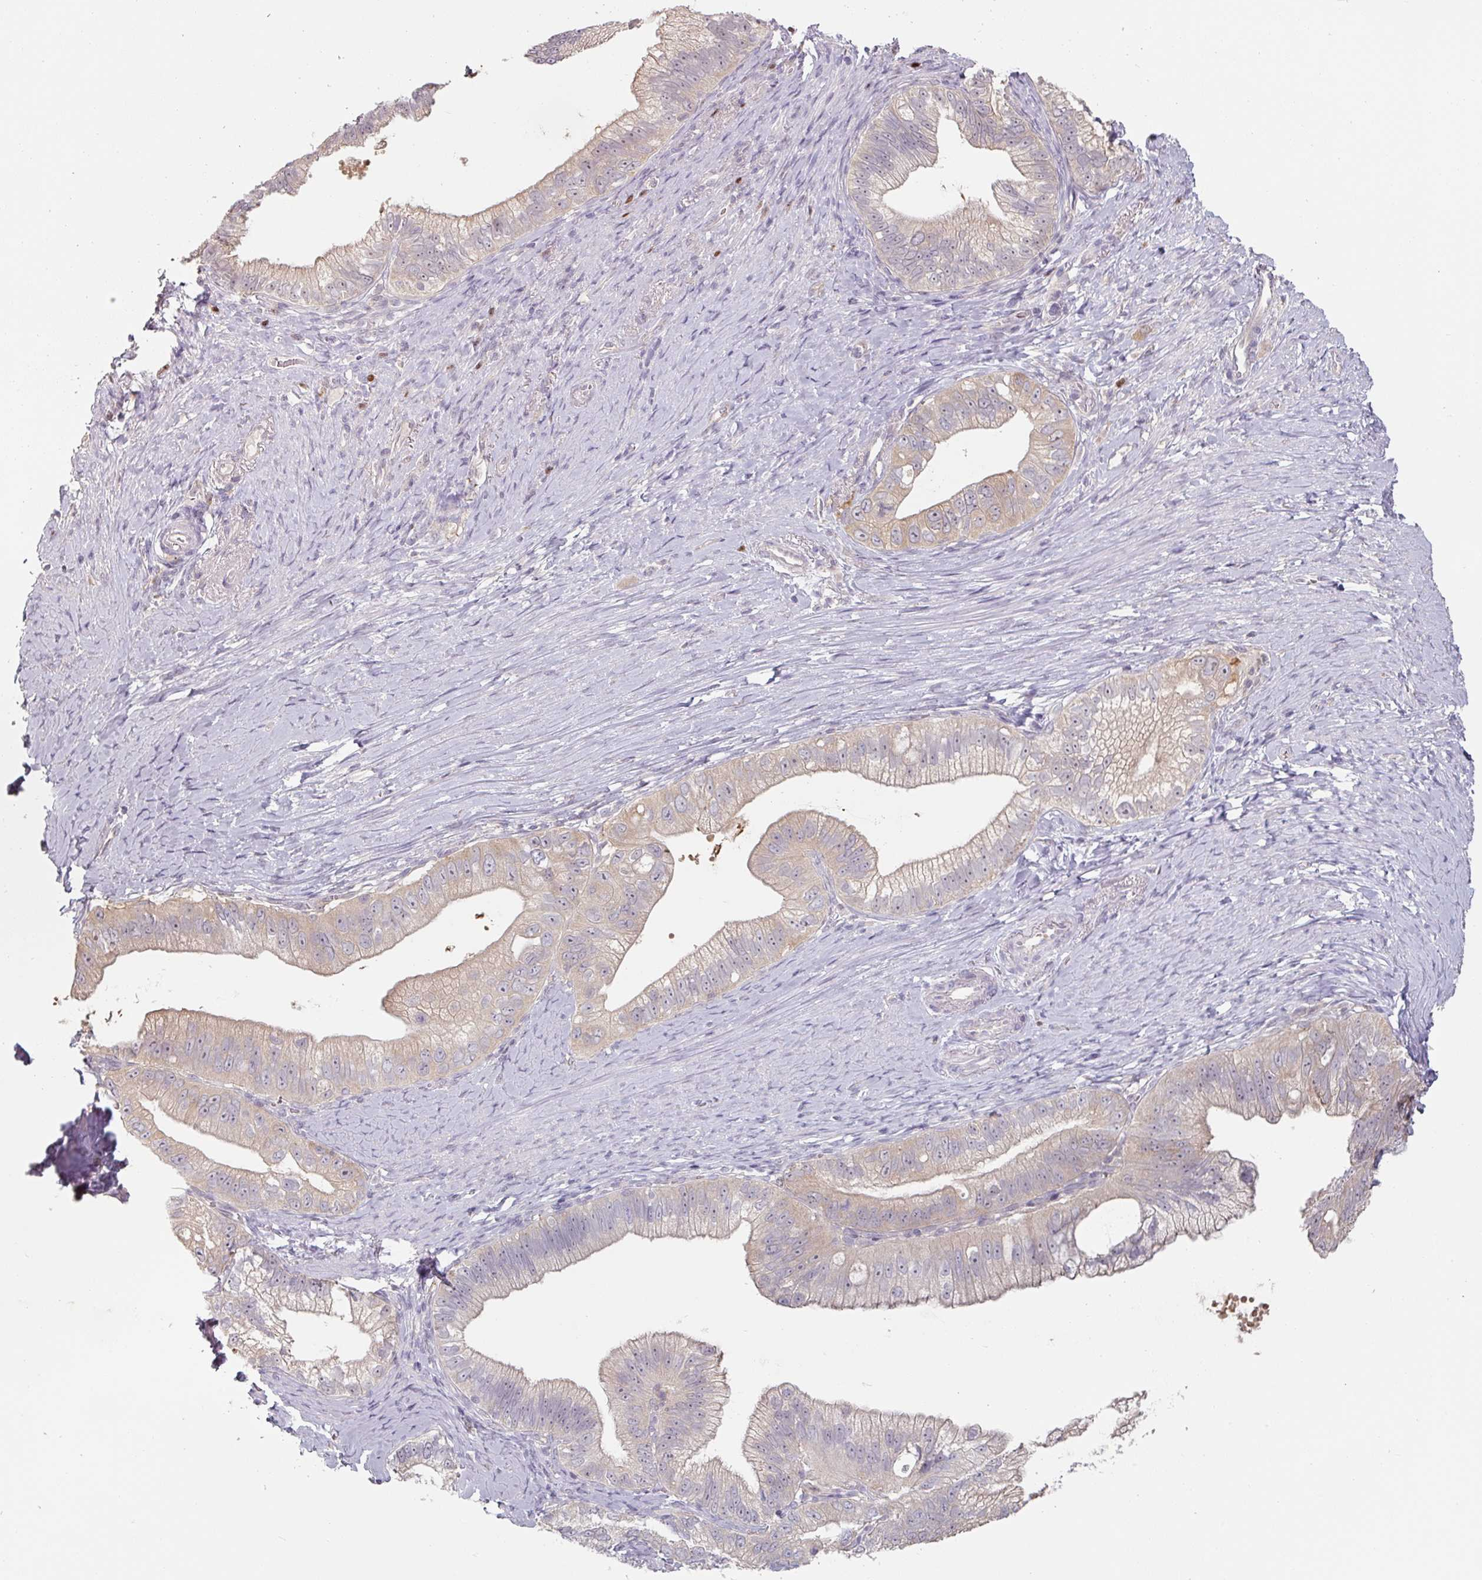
{"staining": {"intensity": "weak", "quantity": "25%-75%", "location": "cytoplasmic/membranous"}, "tissue": "pancreatic cancer", "cell_type": "Tumor cells", "image_type": "cancer", "snomed": [{"axis": "morphology", "description": "Adenocarcinoma, NOS"}, {"axis": "topography", "description": "Pancreas"}], "caption": "Tumor cells exhibit low levels of weak cytoplasmic/membranous staining in about 25%-75% of cells in pancreatic cancer.", "gene": "ZBTB6", "patient": {"sex": "male", "age": 70}}